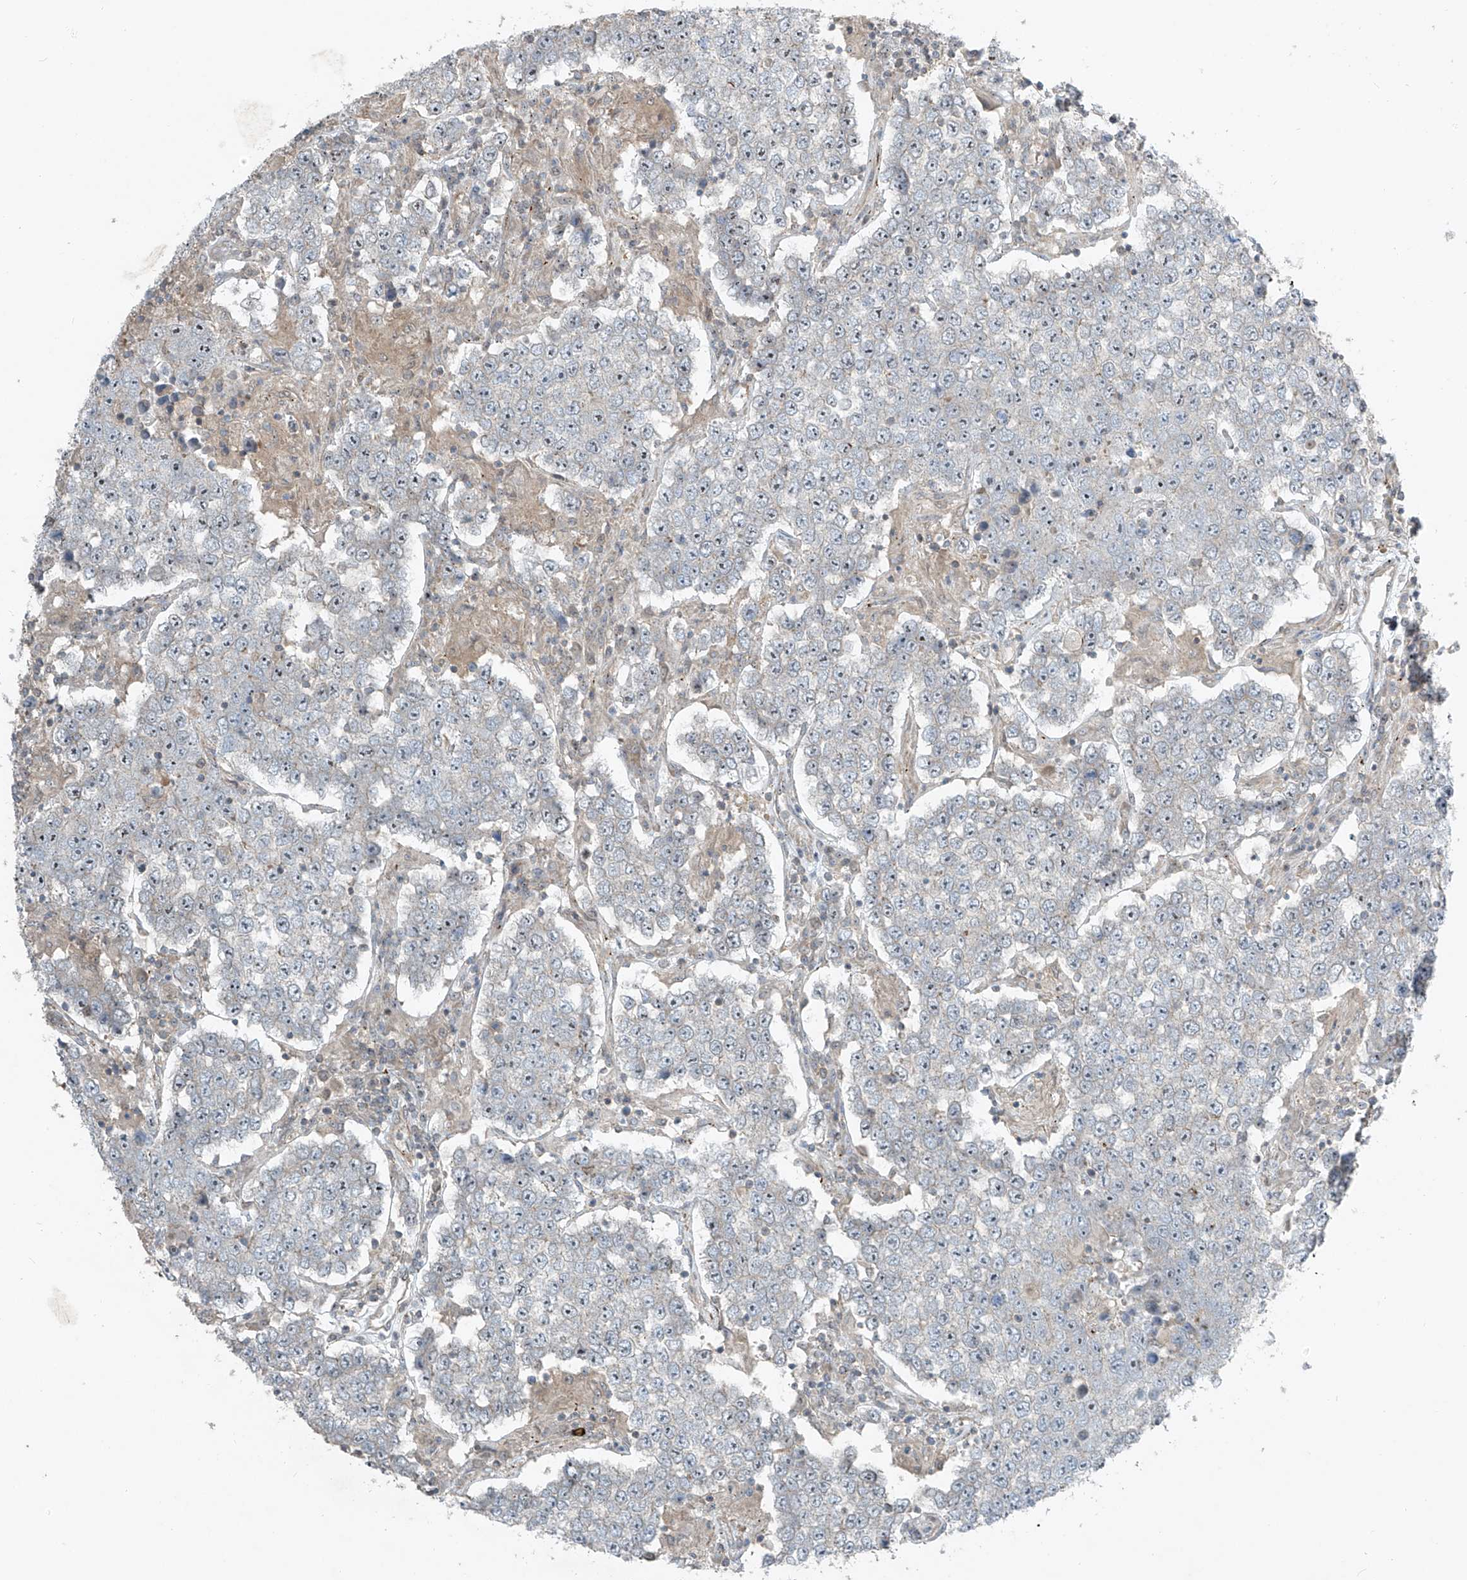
{"staining": {"intensity": "negative", "quantity": "none", "location": "none"}, "tissue": "testis cancer", "cell_type": "Tumor cells", "image_type": "cancer", "snomed": [{"axis": "morphology", "description": "Normal tissue, NOS"}, {"axis": "morphology", "description": "Urothelial carcinoma, High grade"}, {"axis": "morphology", "description": "Seminoma, NOS"}, {"axis": "morphology", "description": "Carcinoma, Embryonal, NOS"}, {"axis": "topography", "description": "Urinary bladder"}, {"axis": "topography", "description": "Testis"}], "caption": "There is no significant expression in tumor cells of testis cancer (embryonal carcinoma).", "gene": "PPCS", "patient": {"sex": "male", "age": 41}}